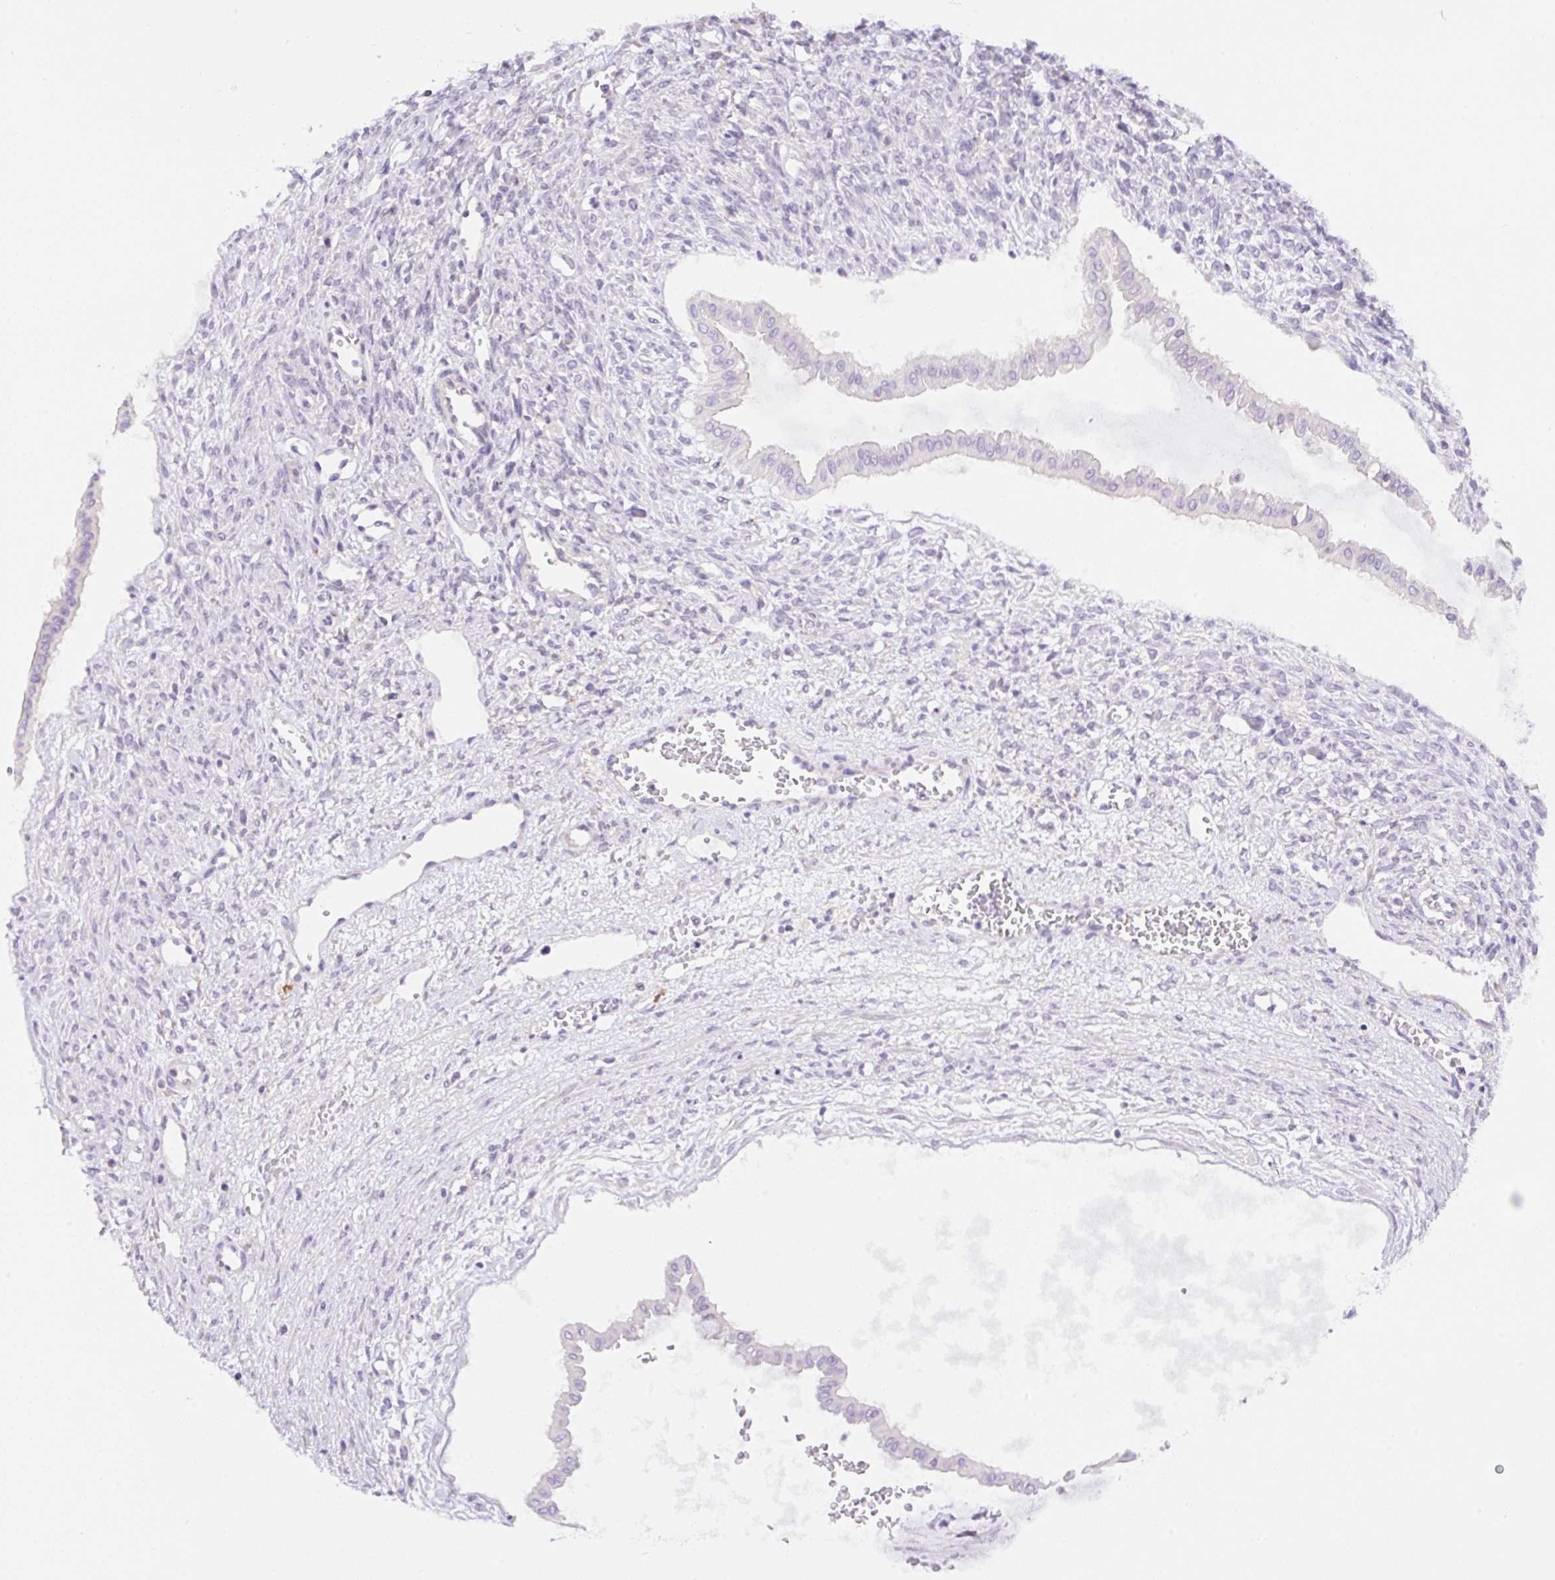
{"staining": {"intensity": "negative", "quantity": "none", "location": "none"}, "tissue": "ovarian cancer", "cell_type": "Tumor cells", "image_type": "cancer", "snomed": [{"axis": "morphology", "description": "Cystadenocarcinoma, mucinous, NOS"}, {"axis": "topography", "description": "Ovary"}], "caption": "DAB (3,3'-diaminobenzidine) immunohistochemical staining of ovarian cancer reveals no significant staining in tumor cells.", "gene": "CAMK2B", "patient": {"sex": "female", "age": 73}}